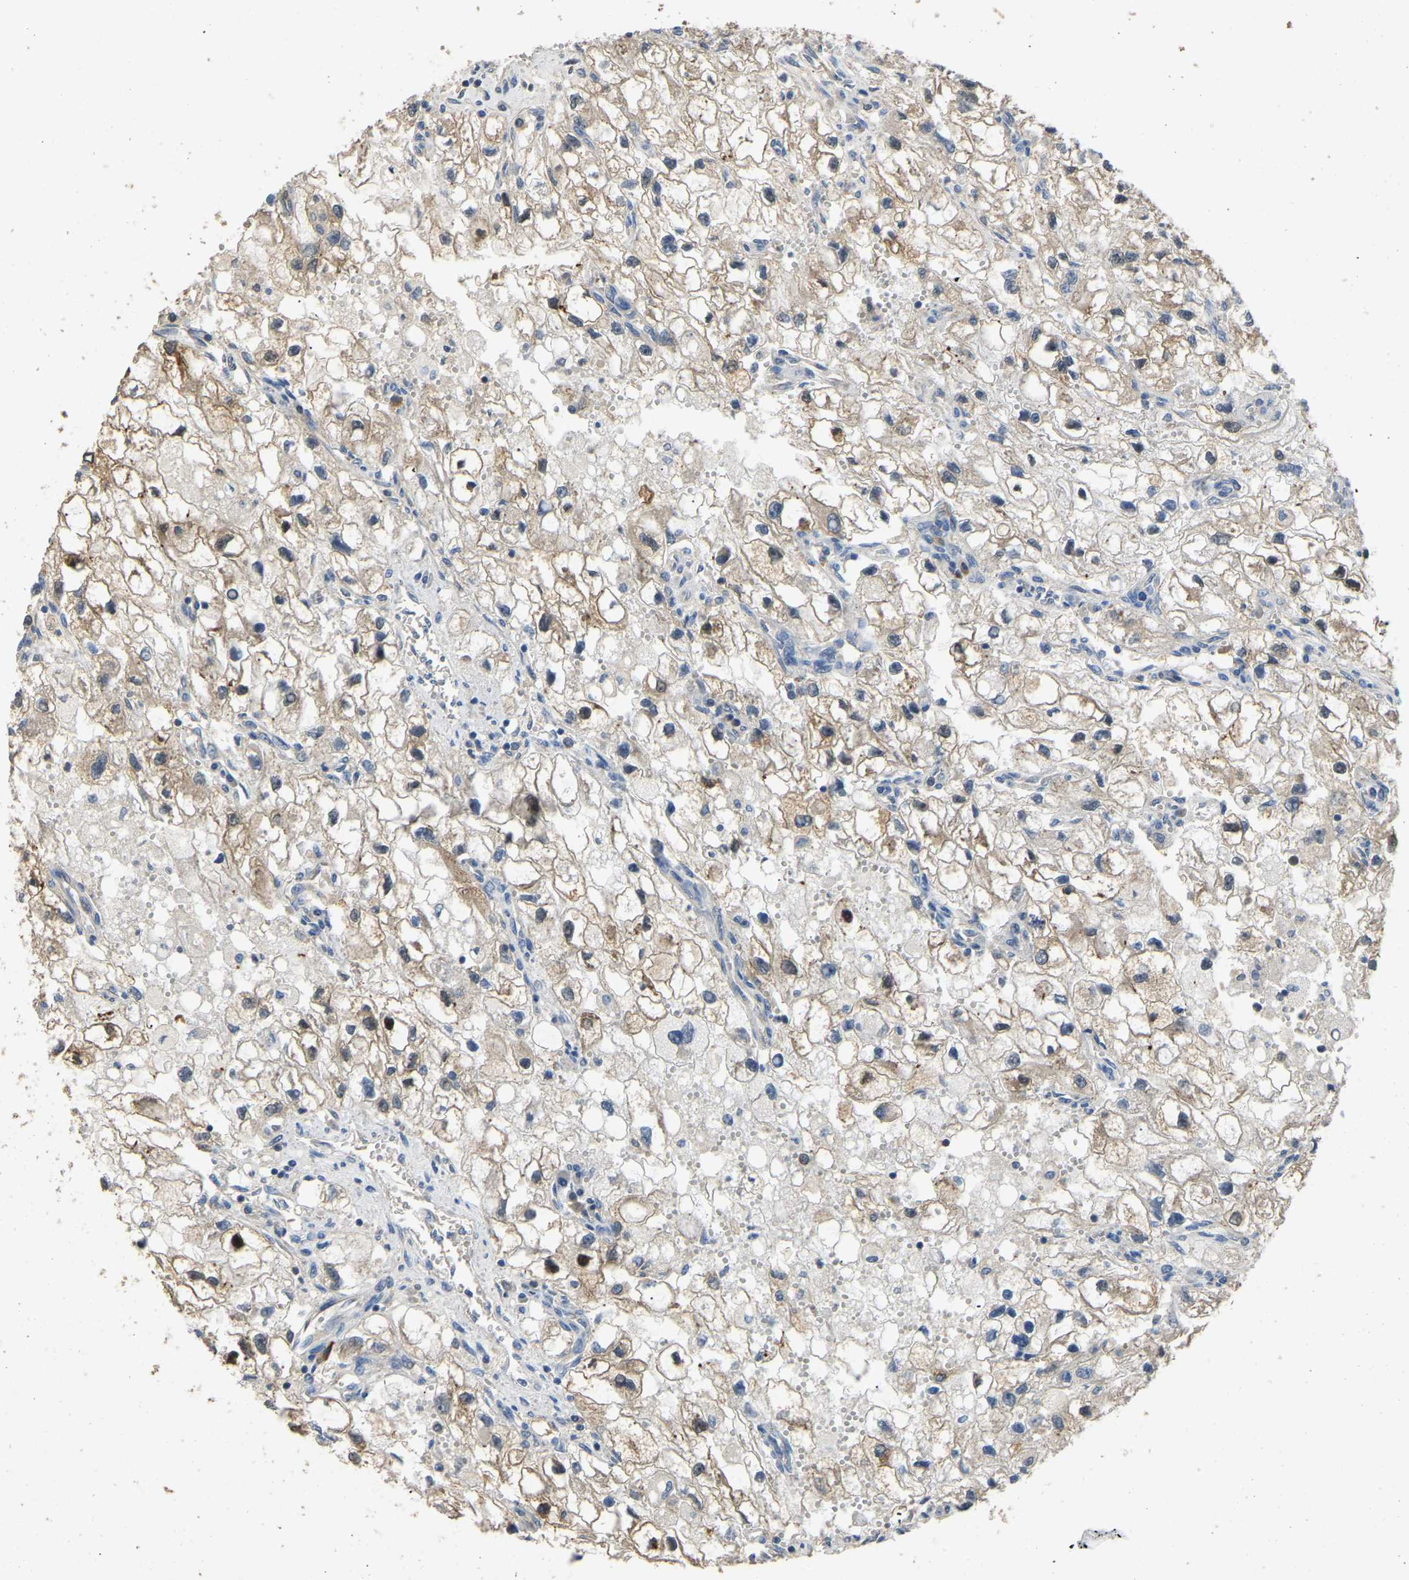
{"staining": {"intensity": "moderate", "quantity": ">75%", "location": "cytoplasmic/membranous"}, "tissue": "renal cancer", "cell_type": "Tumor cells", "image_type": "cancer", "snomed": [{"axis": "morphology", "description": "Adenocarcinoma, NOS"}, {"axis": "topography", "description": "Kidney"}], "caption": "This image displays immunohistochemistry staining of human renal cancer (adenocarcinoma), with medium moderate cytoplasmic/membranous positivity in approximately >75% of tumor cells.", "gene": "TUFM", "patient": {"sex": "female", "age": 70}}